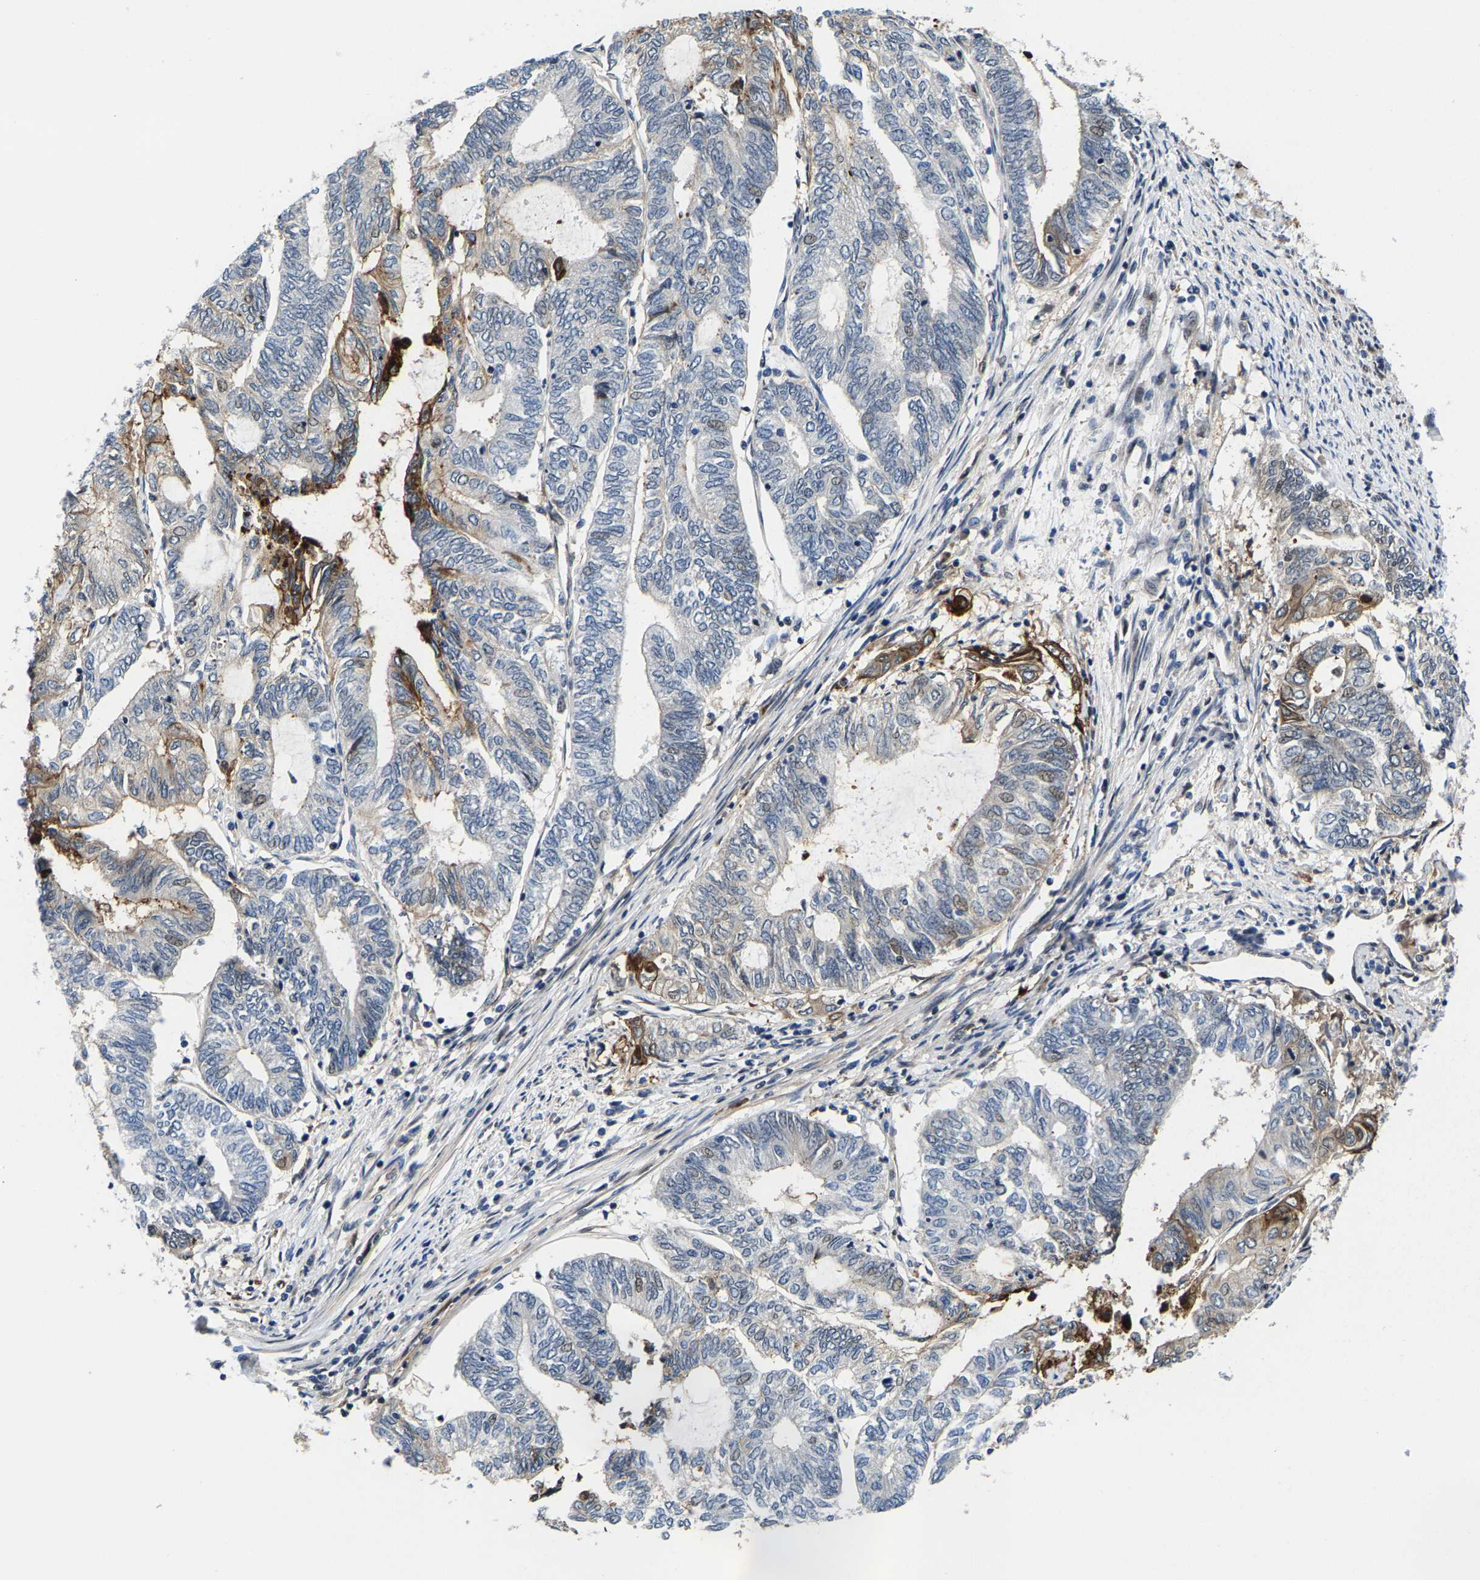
{"staining": {"intensity": "moderate", "quantity": "<25%", "location": "cytoplasmic/membranous"}, "tissue": "endometrial cancer", "cell_type": "Tumor cells", "image_type": "cancer", "snomed": [{"axis": "morphology", "description": "Adenocarcinoma, NOS"}, {"axis": "topography", "description": "Uterus"}, {"axis": "topography", "description": "Endometrium"}], "caption": "There is low levels of moderate cytoplasmic/membranous positivity in tumor cells of adenocarcinoma (endometrial), as demonstrated by immunohistochemical staining (brown color).", "gene": "GTPBP10", "patient": {"sex": "female", "age": 70}}